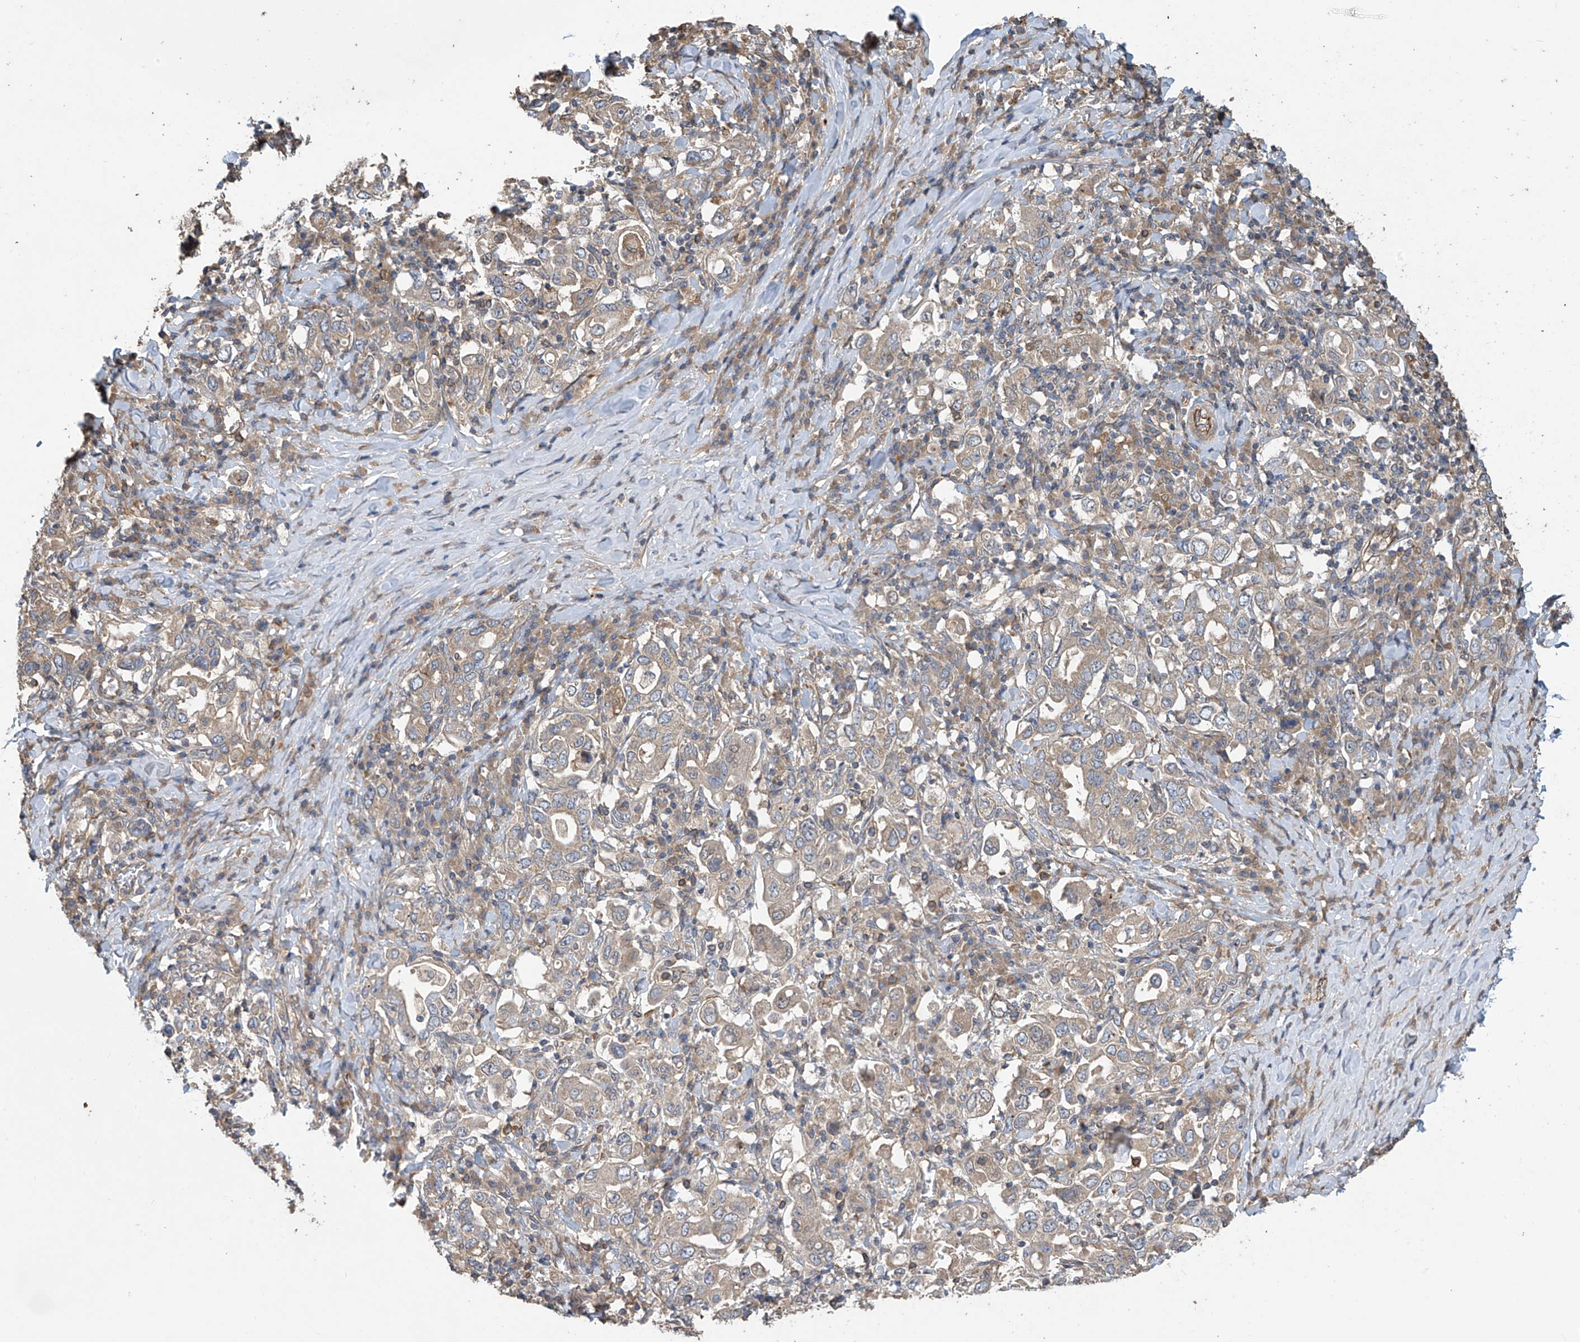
{"staining": {"intensity": "weak", "quantity": "25%-75%", "location": "cytoplasmic/membranous"}, "tissue": "stomach cancer", "cell_type": "Tumor cells", "image_type": "cancer", "snomed": [{"axis": "morphology", "description": "Adenocarcinoma, NOS"}, {"axis": "topography", "description": "Stomach, upper"}], "caption": "High-magnification brightfield microscopy of stomach cancer stained with DAB (3,3'-diaminobenzidine) (brown) and counterstained with hematoxylin (blue). tumor cells exhibit weak cytoplasmic/membranous expression is appreciated in approximately25%-75% of cells.", "gene": "PHACTR4", "patient": {"sex": "male", "age": 62}}